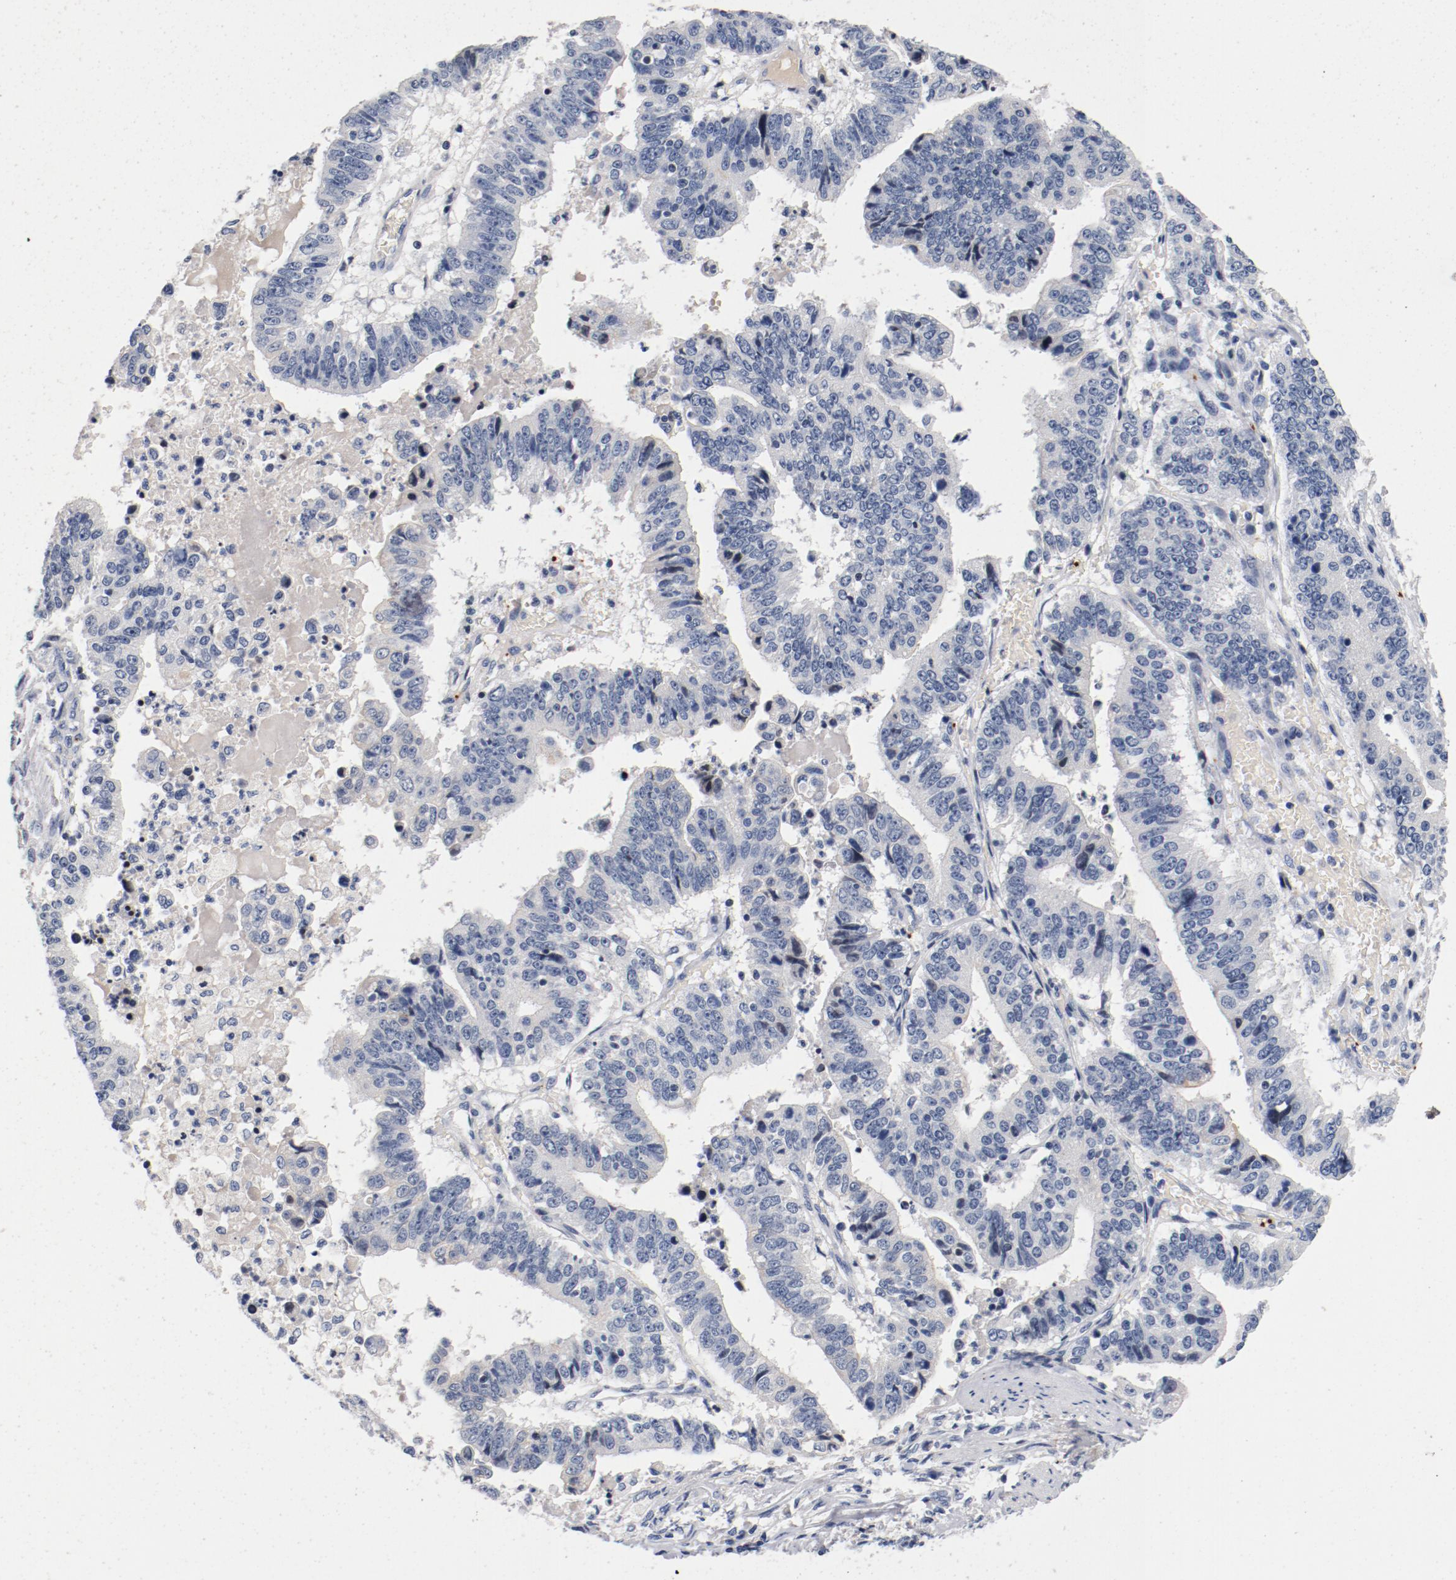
{"staining": {"intensity": "weak", "quantity": "<25%", "location": "cytoplasmic/membranous"}, "tissue": "stomach cancer", "cell_type": "Tumor cells", "image_type": "cancer", "snomed": [{"axis": "morphology", "description": "Adenocarcinoma, NOS"}, {"axis": "topography", "description": "Stomach, upper"}], "caption": "Immunohistochemical staining of human stomach adenocarcinoma demonstrates no significant staining in tumor cells. The staining is performed using DAB brown chromogen with nuclei counter-stained in using hematoxylin.", "gene": "PIM1", "patient": {"sex": "female", "age": 50}}